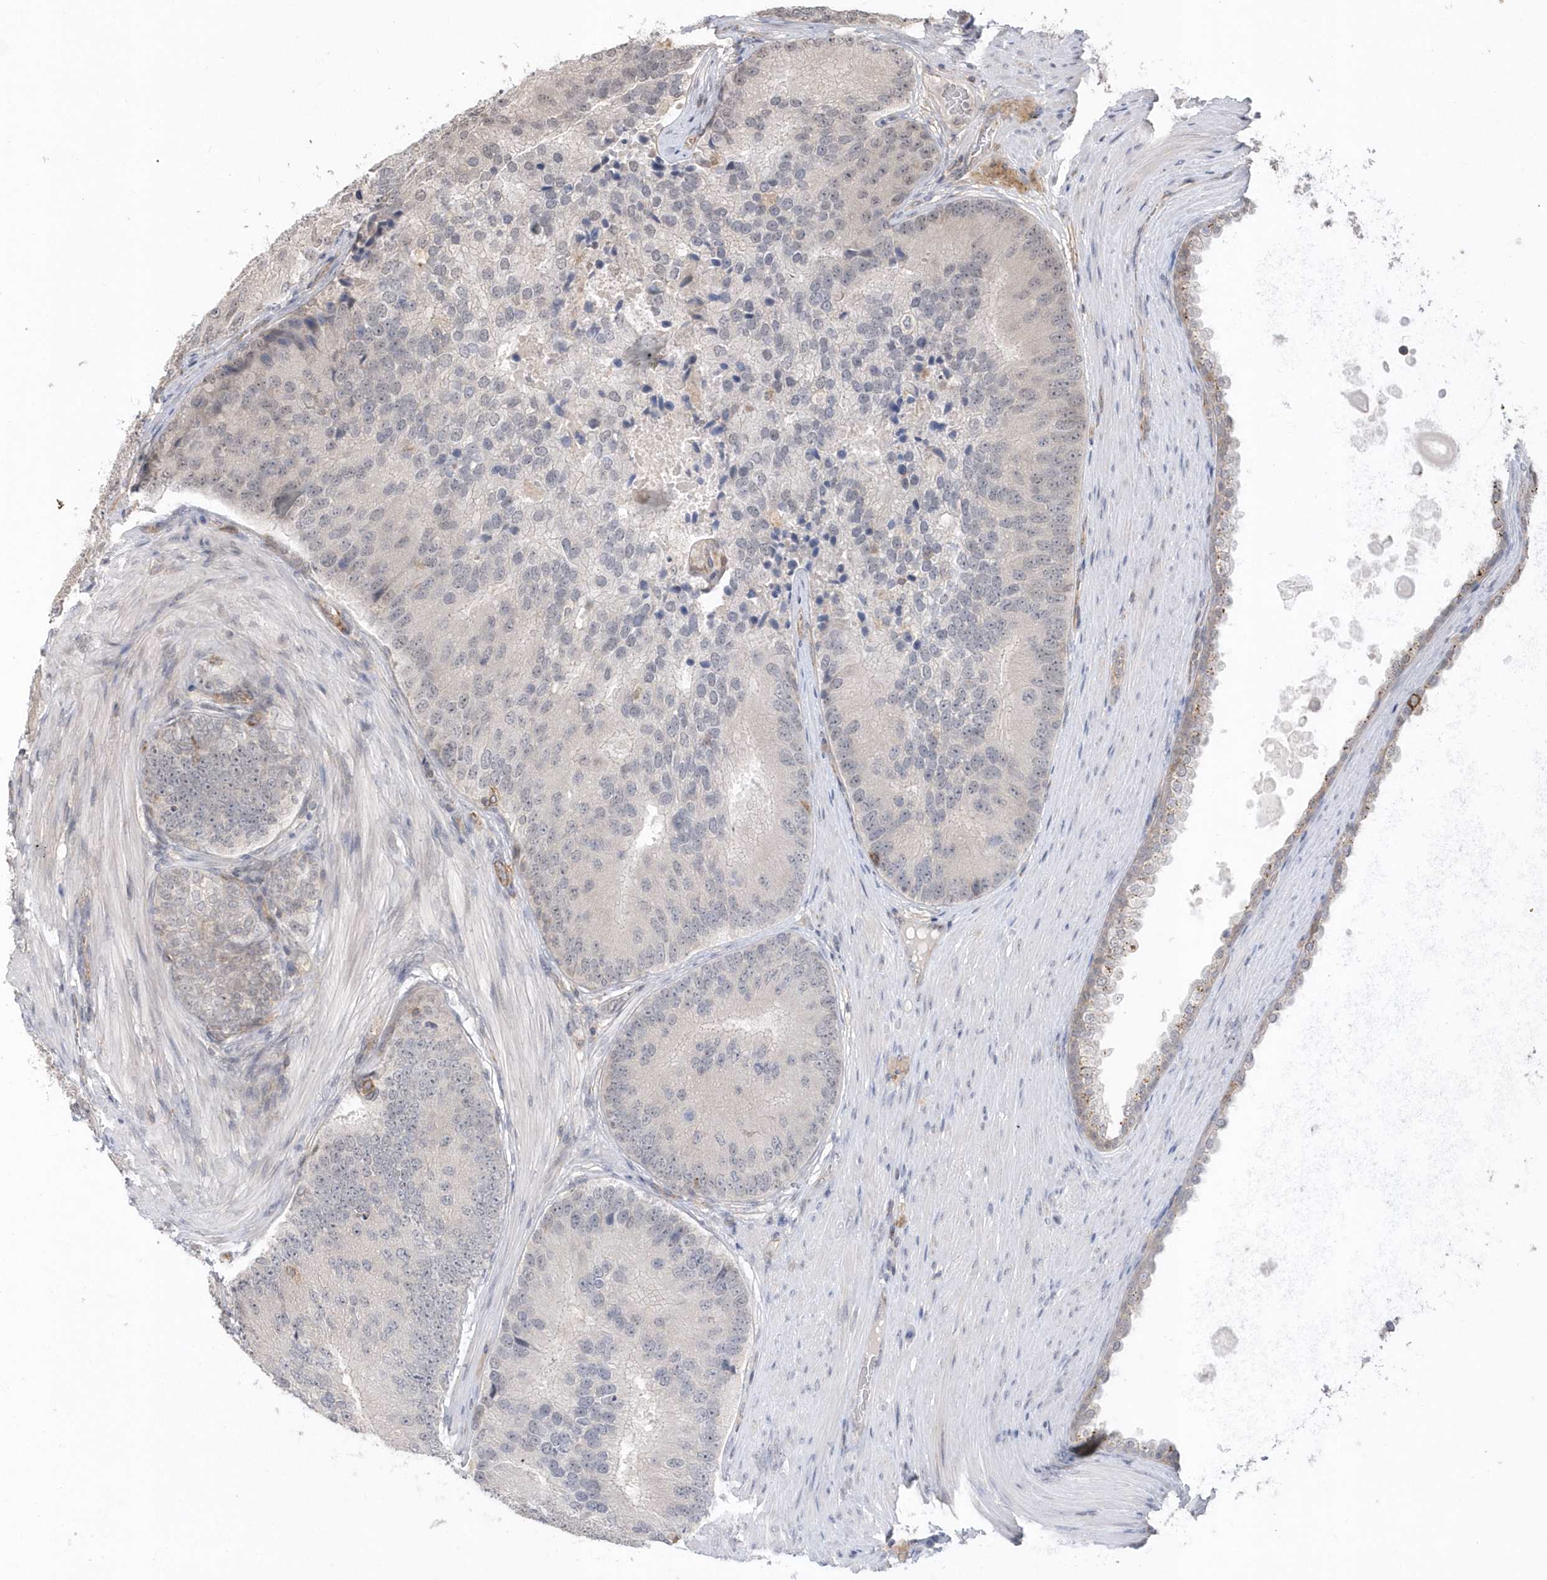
{"staining": {"intensity": "negative", "quantity": "none", "location": "none"}, "tissue": "prostate cancer", "cell_type": "Tumor cells", "image_type": "cancer", "snomed": [{"axis": "morphology", "description": "Adenocarcinoma, High grade"}, {"axis": "topography", "description": "Prostate"}], "caption": "Tumor cells show no significant protein expression in prostate cancer (high-grade adenocarcinoma).", "gene": "CRIP3", "patient": {"sex": "male", "age": 70}}